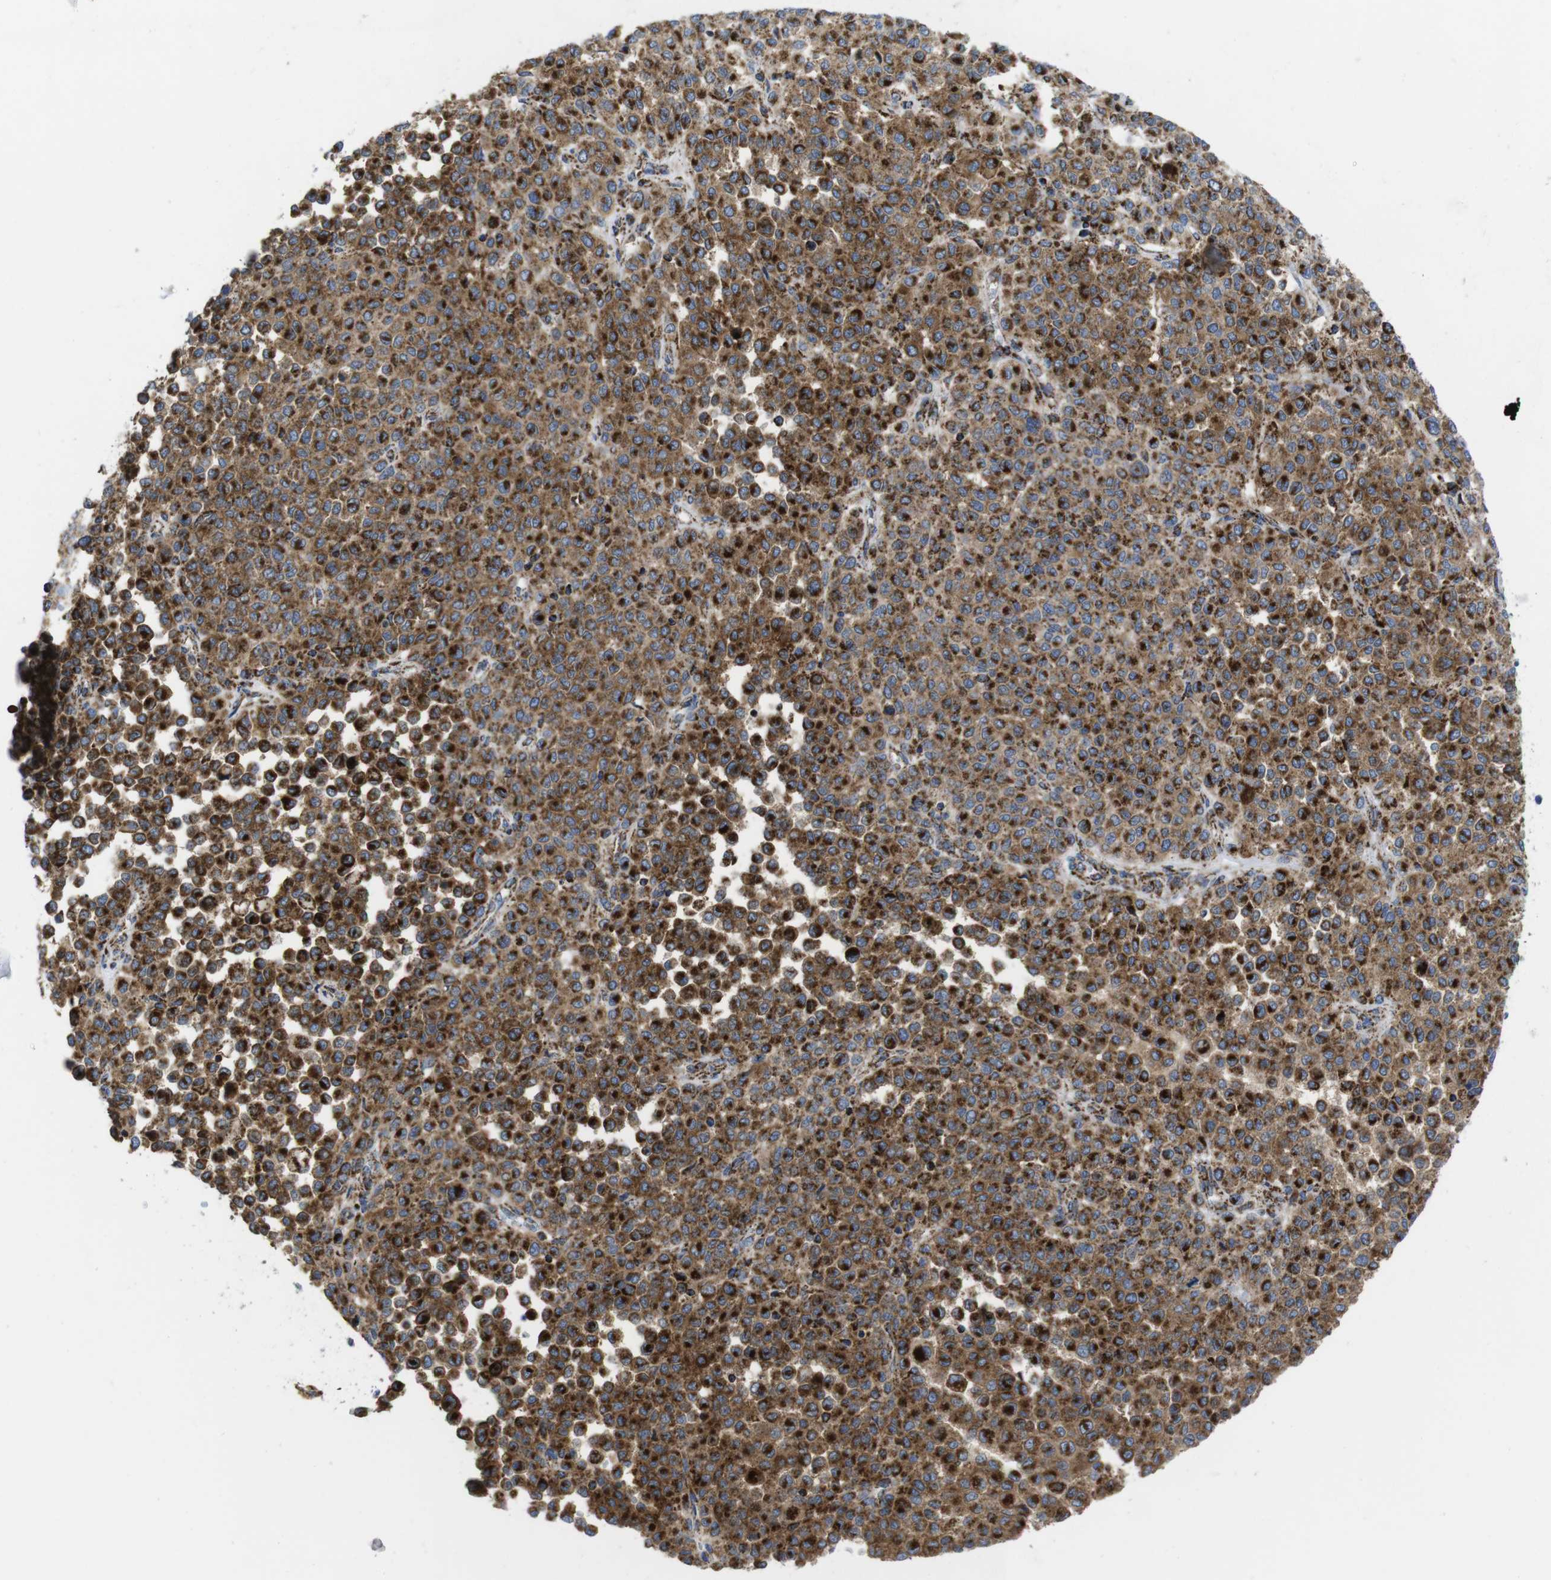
{"staining": {"intensity": "strong", "quantity": ">75%", "location": "cytoplasmic/membranous"}, "tissue": "melanoma", "cell_type": "Tumor cells", "image_type": "cancer", "snomed": [{"axis": "morphology", "description": "Malignant melanoma, Metastatic site"}, {"axis": "topography", "description": "Pancreas"}], "caption": "Immunohistochemical staining of human malignant melanoma (metastatic site) demonstrates high levels of strong cytoplasmic/membranous protein staining in about >75% of tumor cells.", "gene": "TMEM192", "patient": {"sex": "female", "age": 30}}